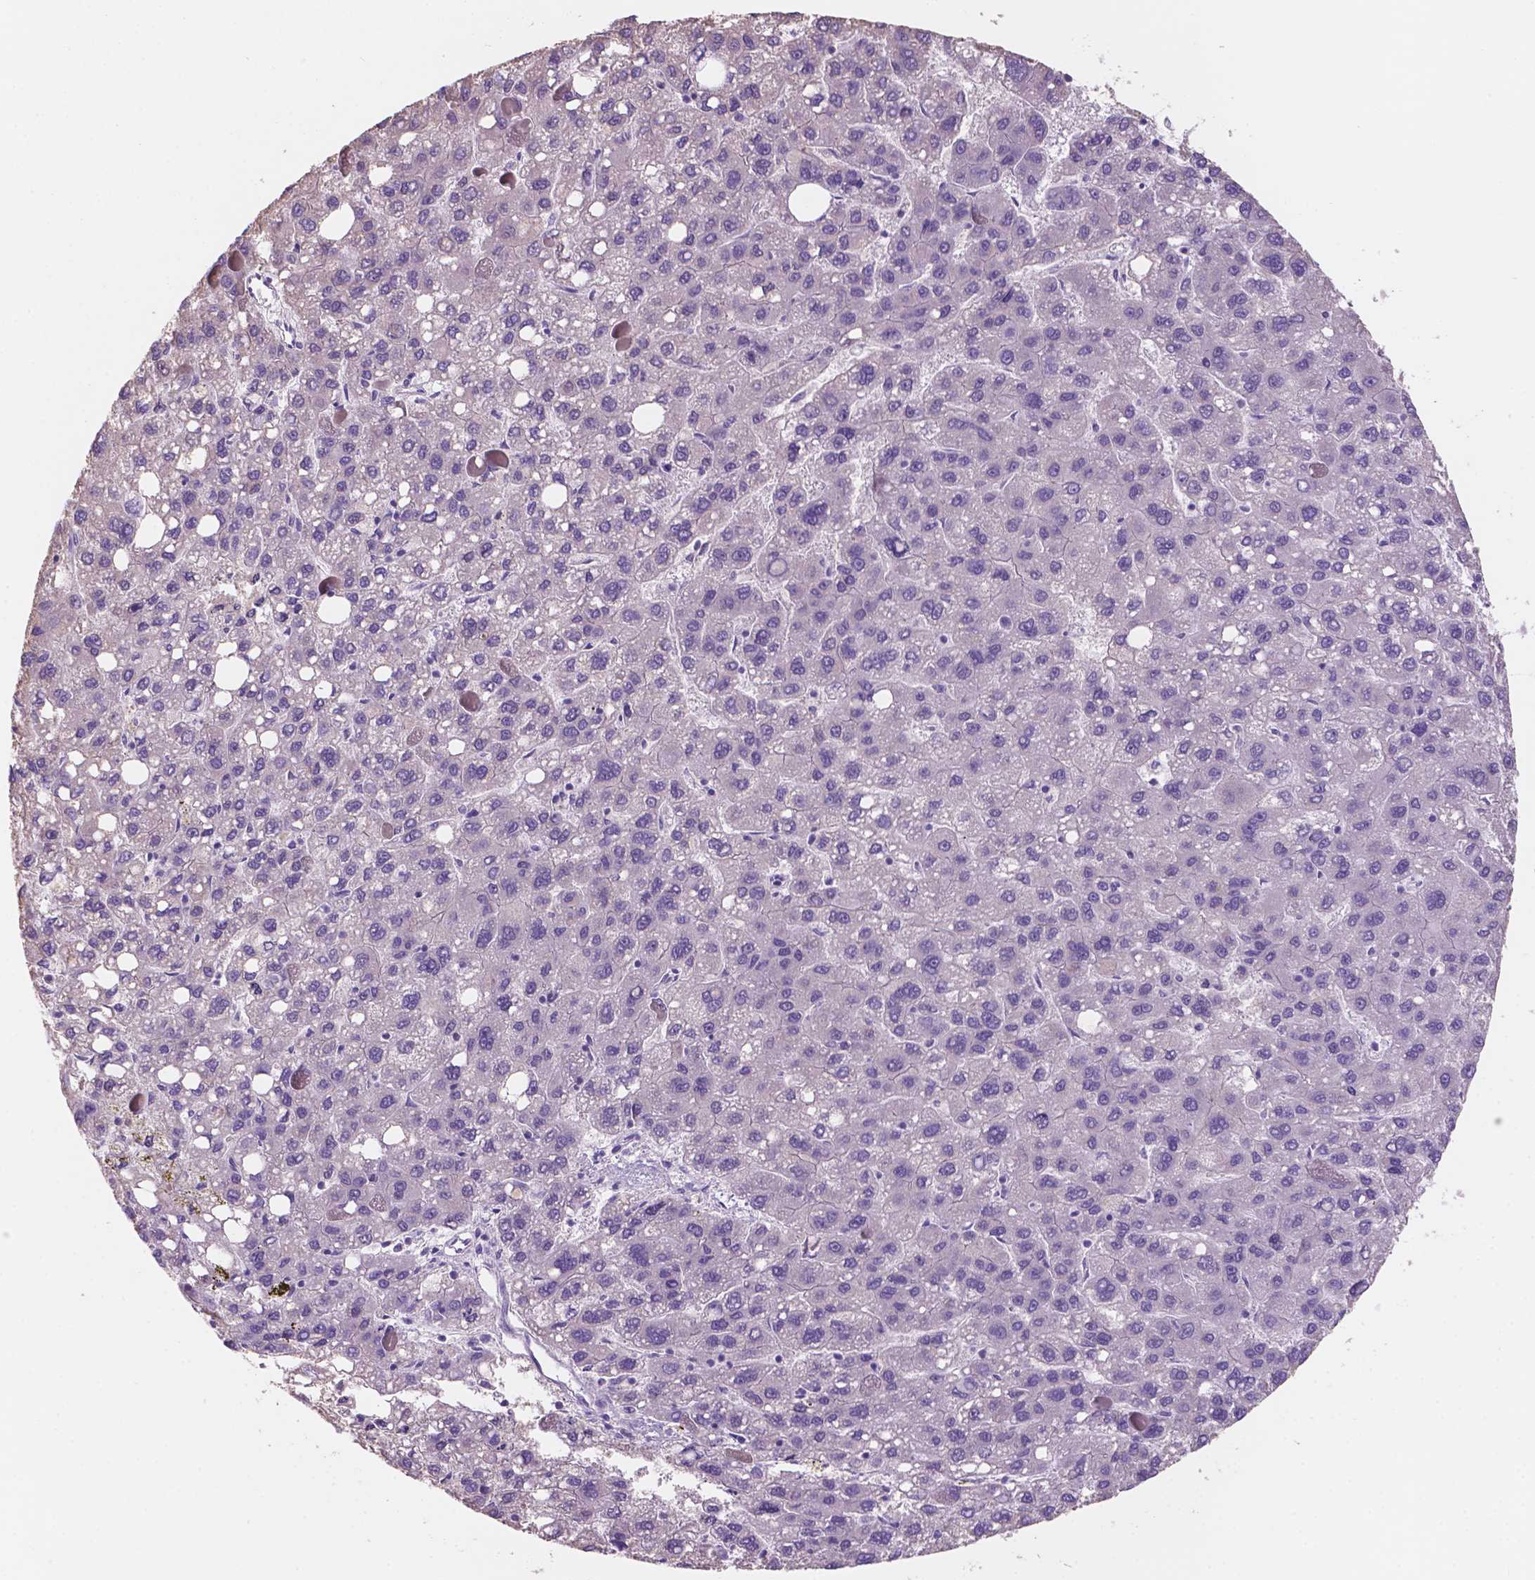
{"staining": {"intensity": "negative", "quantity": "none", "location": "none"}, "tissue": "liver cancer", "cell_type": "Tumor cells", "image_type": "cancer", "snomed": [{"axis": "morphology", "description": "Carcinoma, Hepatocellular, NOS"}, {"axis": "topography", "description": "Liver"}], "caption": "High magnification brightfield microscopy of liver cancer (hepatocellular carcinoma) stained with DAB (3,3'-diaminobenzidine) (brown) and counterstained with hematoxylin (blue): tumor cells show no significant positivity. (Brightfield microscopy of DAB immunohistochemistry (IHC) at high magnification).", "gene": "SBSN", "patient": {"sex": "female", "age": 82}}